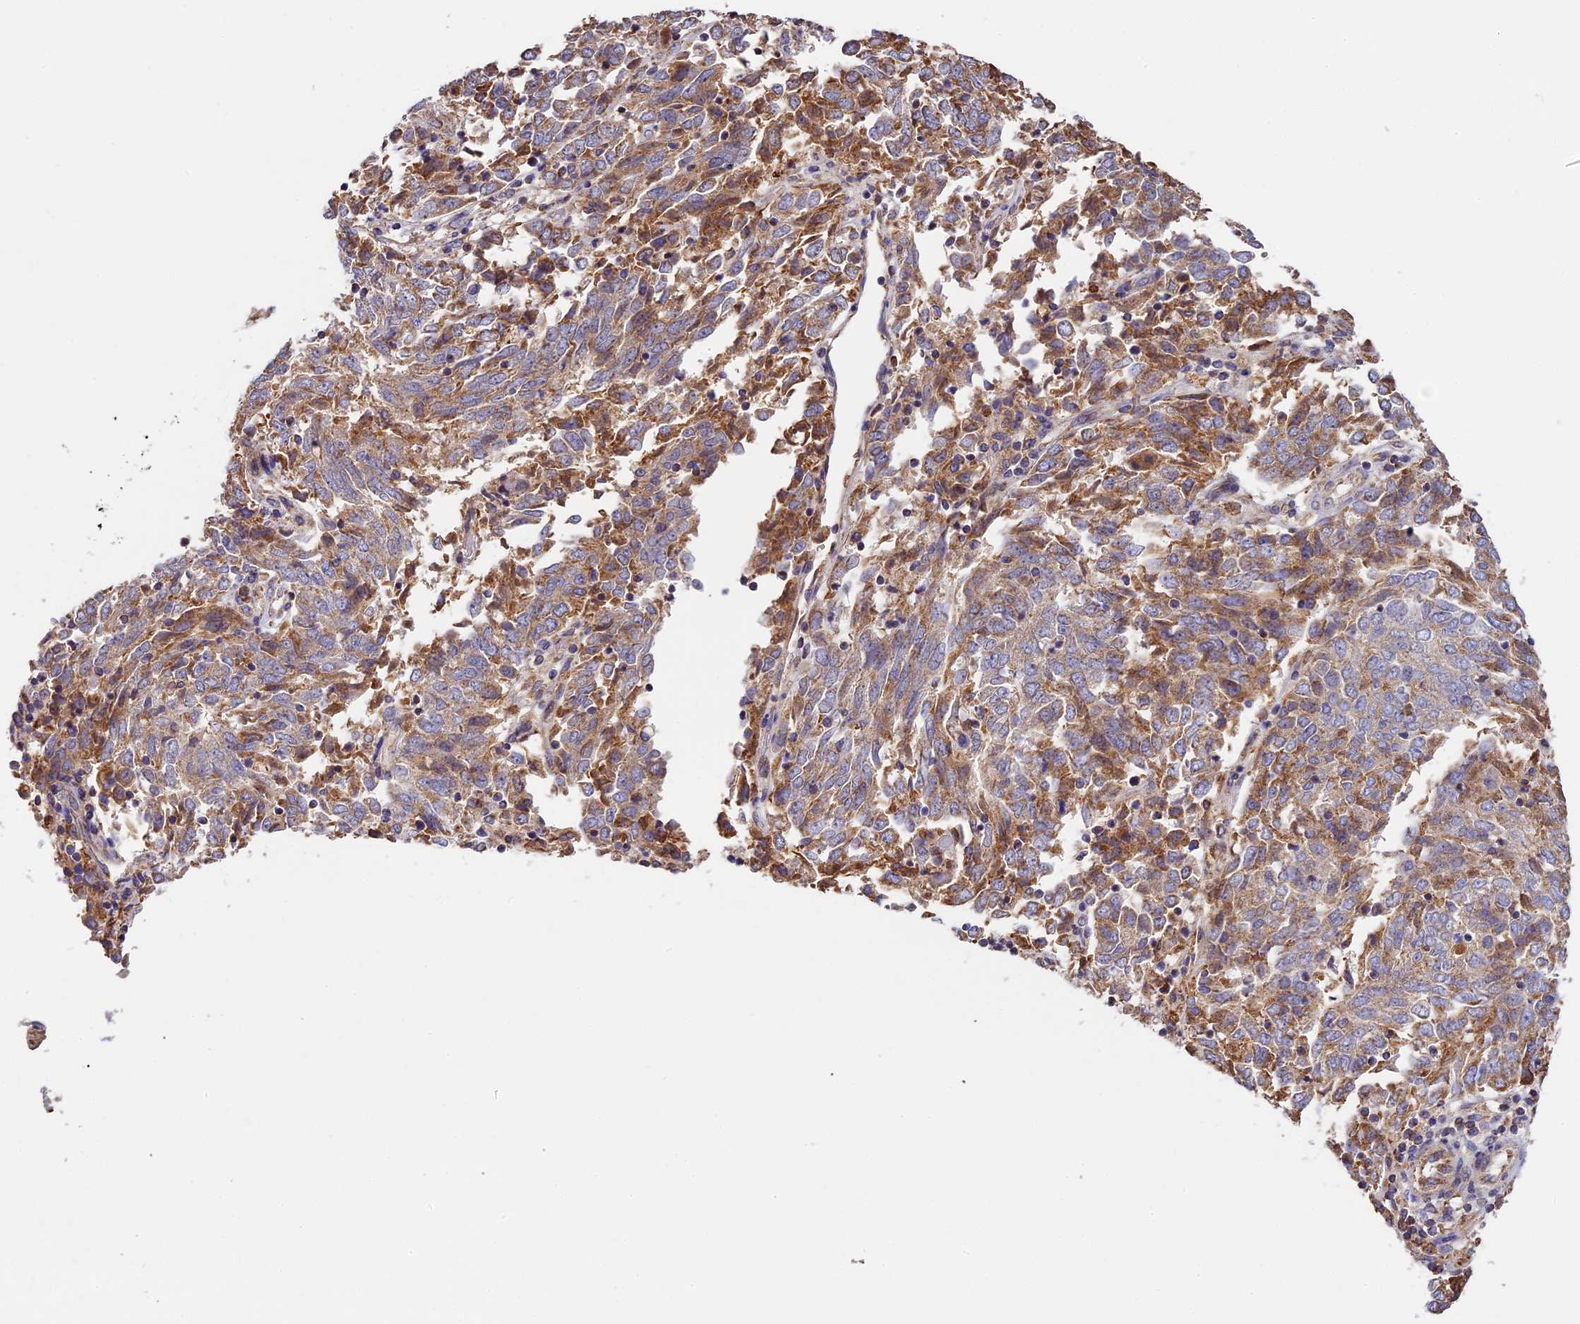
{"staining": {"intensity": "moderate", "quantity": ">75%", "location": "cytoplasmic/membranous"}, "tissue": "endometrial cancer", "cell_type": "Tumor cells", "image_type": "cancer", "snomed": [{"axis": "morphology", "description": "Adenocarcinoma, NOS"}, {"axis": "topography", "description": "Endometrium"}], "caption": "IHC micrograph of adenocarcinoma (endometrial) stained for a protein (brown), which reveals medium levels of moderate cytoplasmic/membranous expression in about >75% of tumor cells.", "gene": "OCEL1", "patient": {"sex": "female", "age": 80}}